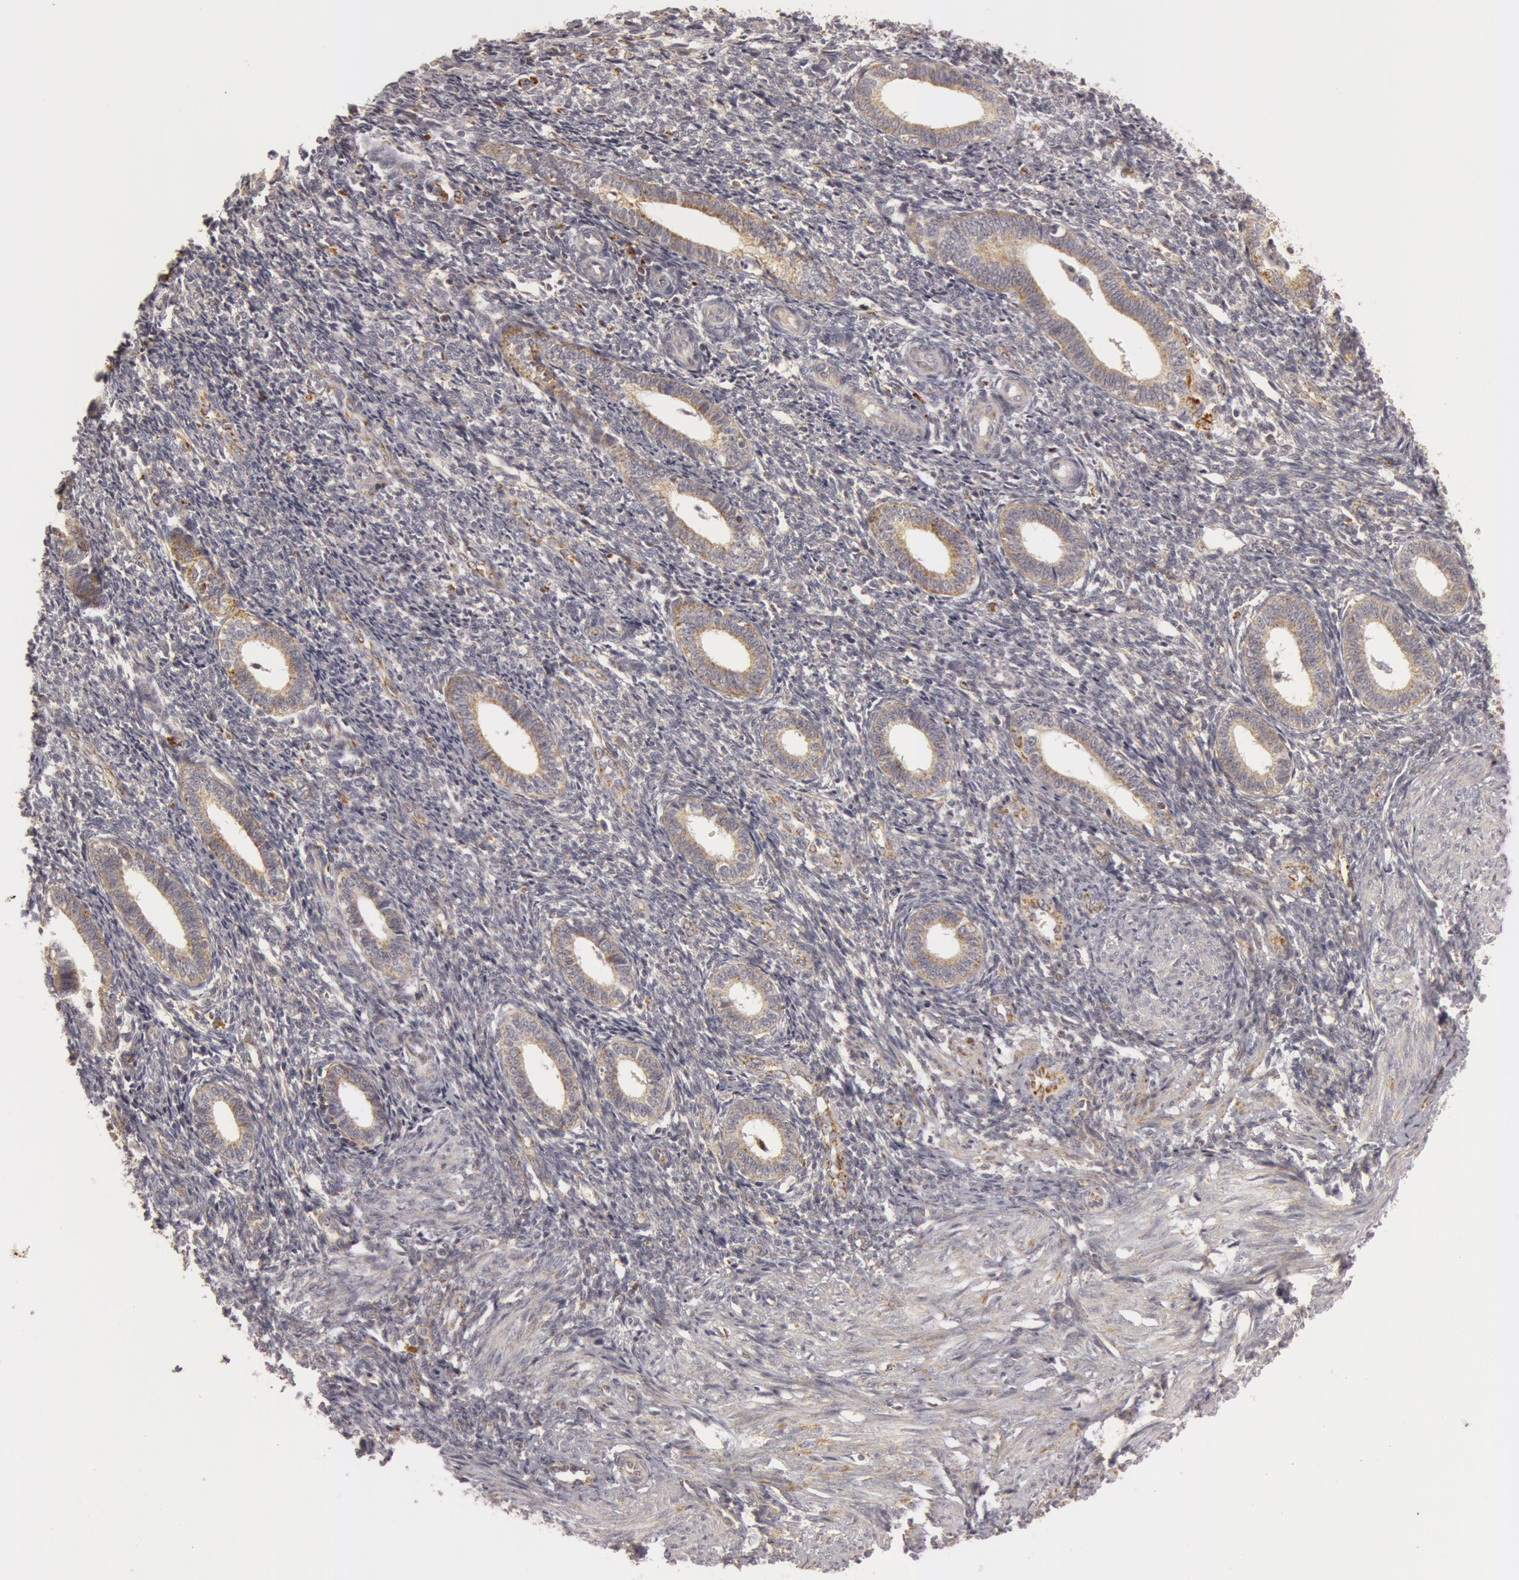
{"staining": {"intensity": "weak", "quantity": "25%-75%", "location": "cytoplasmic/membranous"}, "tissue": "endometrium", "cell_type": "Cells in endometrial stroma", "image_type": "normal", "snomed": [{"axis": "morphology", "description": "Normal tissue, NOS"}, {"axis": "topography", "description": "Endometrium"}], "caption": "A photomicrograph of endometrium stained for a protein demonstrates weak cytoplasmic/membranous brown staining in cells in endometrial stroma. (DAB IHC, brown staining for protein, blue staining for nuclei).", "gene": "C7", "patient": {"sex": "female", "age": 27}}